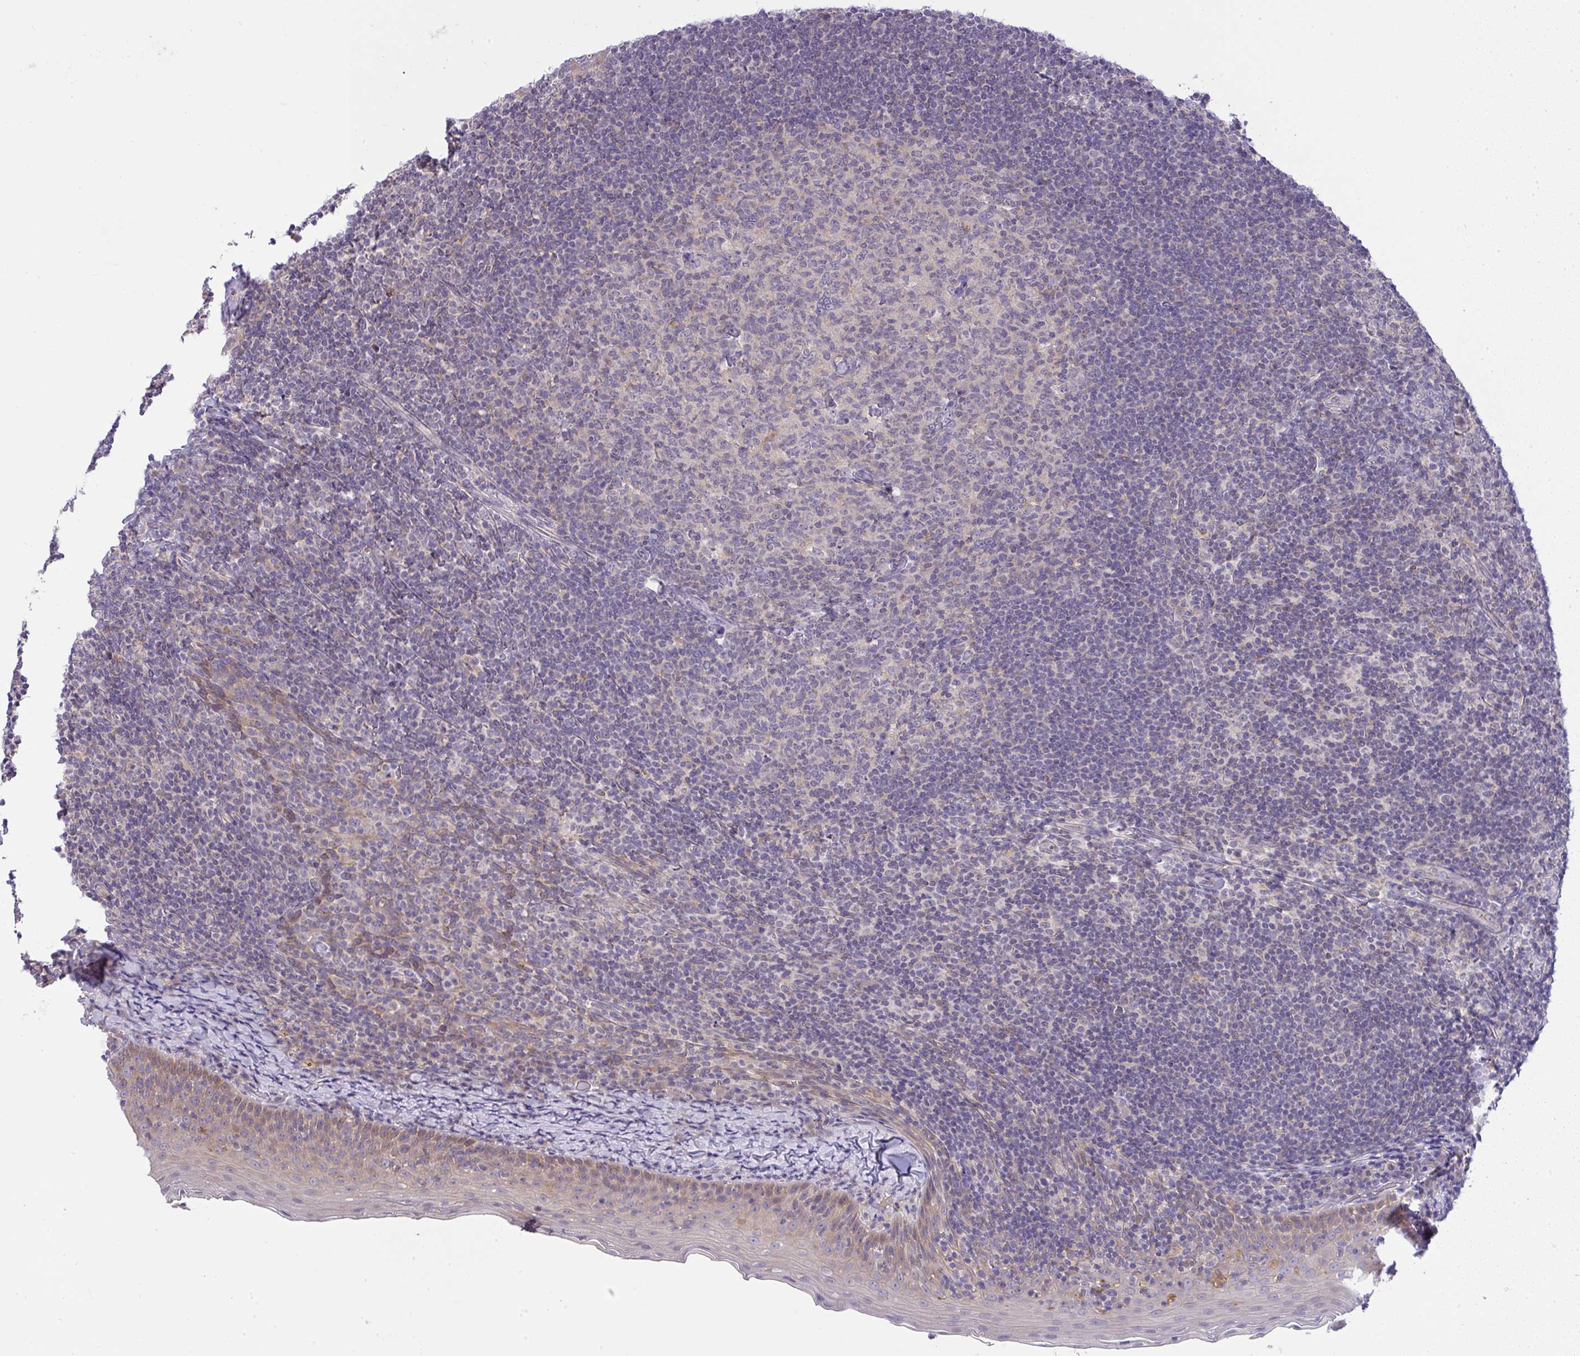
{"staining": {"intensity": "weak", "quantity": "<25%", "location": "cytoplasmic/membranous"}, "tissue": "tonsil", "cell_type": "Germinal center cells", "image_type": "normal", "snomed": [{"axis": "morphology", "description": "Normal tissue, NOS"}, {"axis": "topography", "description": "Tonsil"}], "caption": "This is an IHC photomicrograph of benign human tonsil. There is no expression in germinal center cells.", "gene": "SLC9A6", "patient": {"sex": "female", "age": 10}}